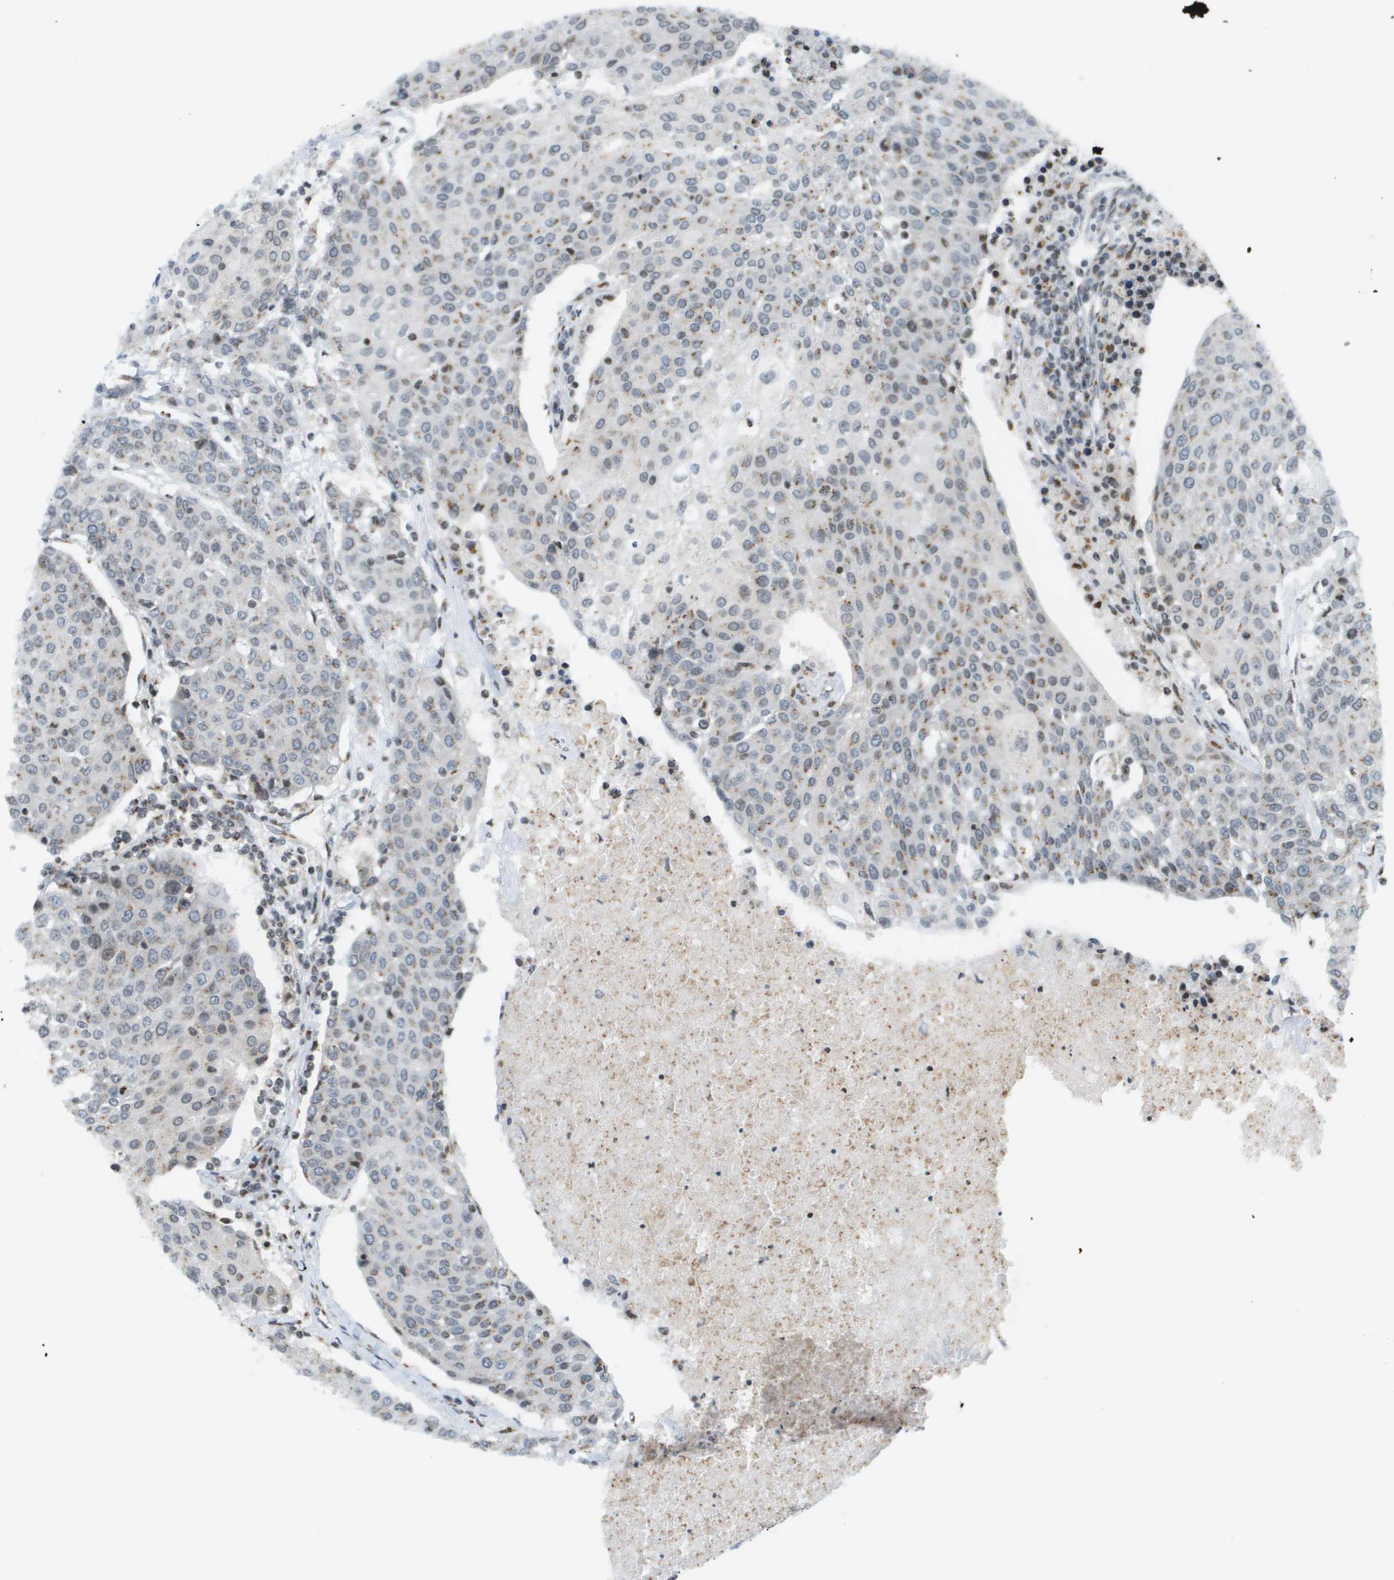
{"staining": {"intensity": "moderate", "quantity": "25%-75%", "location": "cytoplasmic/membranous,nuclear"}, "tissue": "urothelial cancer", "cell_type": "Tumor cells", "image_type": "cancer", "snomed": [{"axis": "morphology", "description": "Urothelial carcinoma, High grade"}, {"axis": "topography", "description": "Urinary bladder"}], "caption": "Immunohistochemical staining of high-grade urothelial carcinoma shows moderate cytoplasmic/membranous and nuclear protein expression in approximately 25%-75% of tumor cells.", "gene": "EVC", "patient": {"sex": "female", "age": 85}}